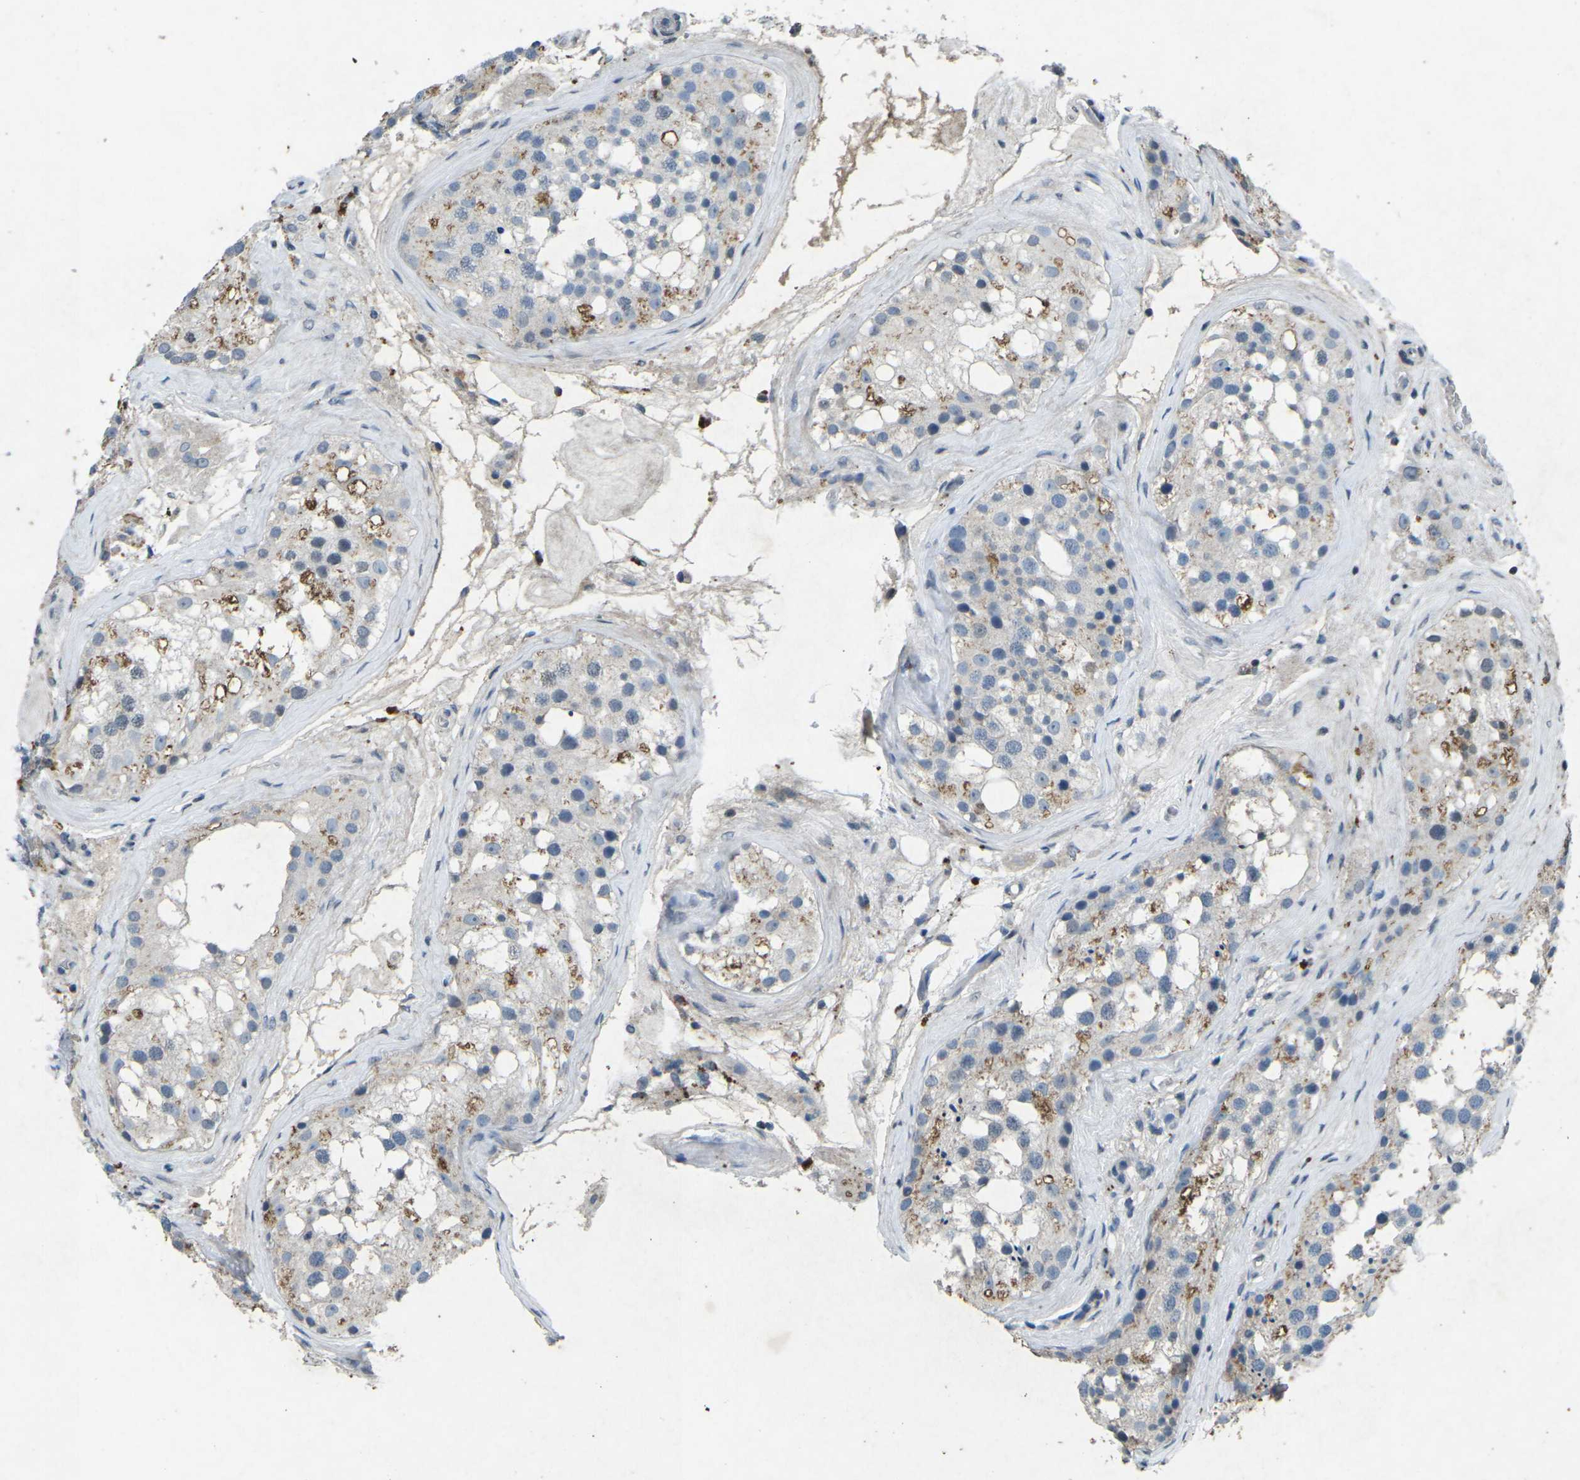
{"staining": {"intensity": "moderate", "quantity": "<25%", "location": "cytoplasmic/membranous"}, "tissue": "testis", "cell_type": "Cells in seminiferous ducts", "image_type": "normal", "snomed": [{"axis": "morphology", "description": "Normal tissue, NOS"}, {"axis": "morphology", "description": "Seminoma, NOS"}, {"axis": "topography", "description": "Testis"}], "caption": "This is a micrograph of immunohistochemistry (IHC) staining of normal testis, which shows moderate staining in the cytoplasmic/membranous of cells in seminiferous ducts.", "gene": "A1BG", "patient": {"sex": "male", "age": 71}}